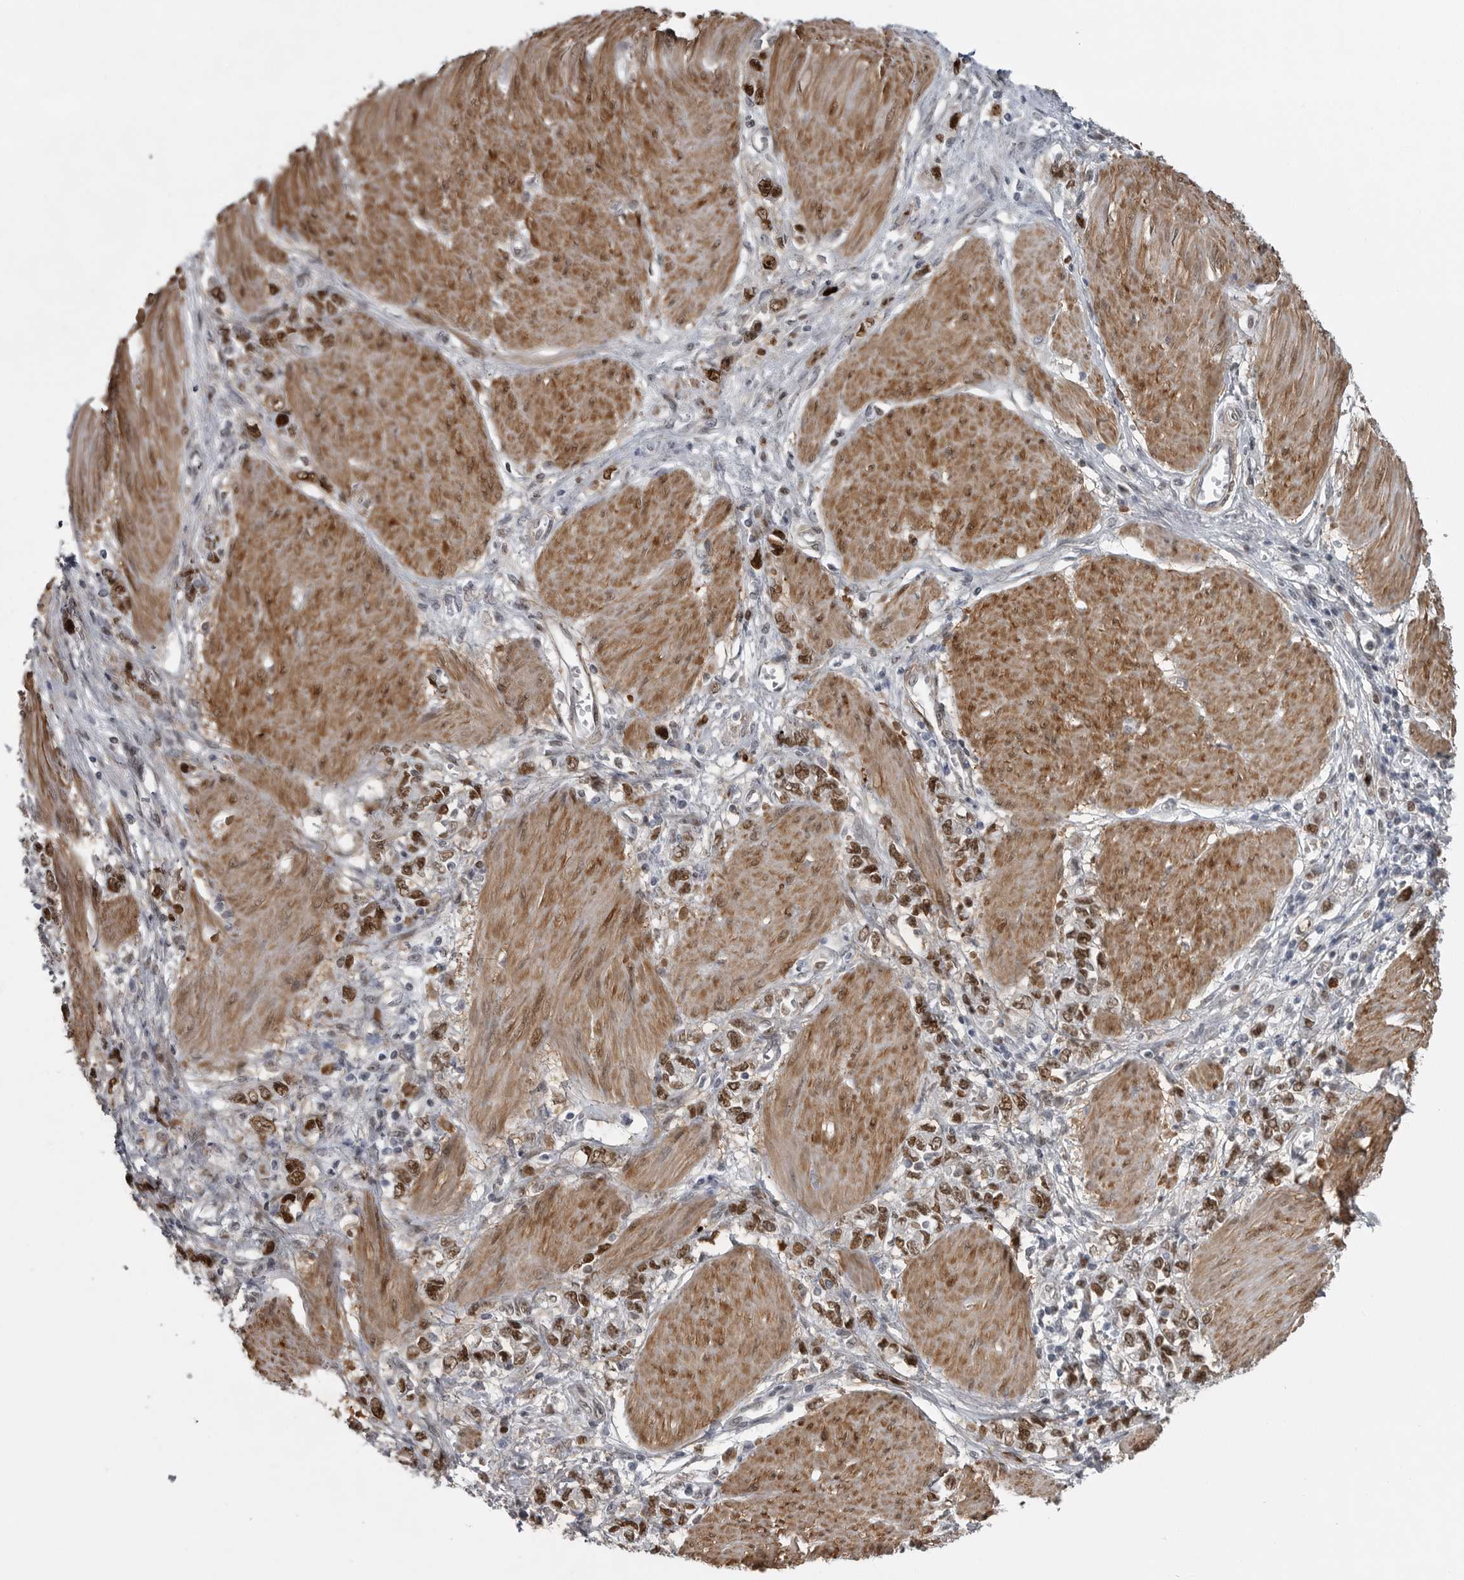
{"staining": {"intensity": "moderate", "quantity": ">75%", "location": "nuclear"}, "tissue": "stomach cancer", "cell_type": "Tumor cells", "image_type": "cancer", "snomed": [{"axis": "morphology", "description": "Adenocarcinoma, NOS"}, {"axis": "topography", "description": "Stomach"}], "caption": "High-magnification brightfield microscopy of stomach cancer (adenocarcinoma) stained with DAB (brown) and counterstained with hematoxylin (blue). tumor cells exhibit moderate nuclear positivity is appreciated in approximately>75% of cells.", "gene": "HMGN3", "patient": {"sex": "female", "age": 76}}